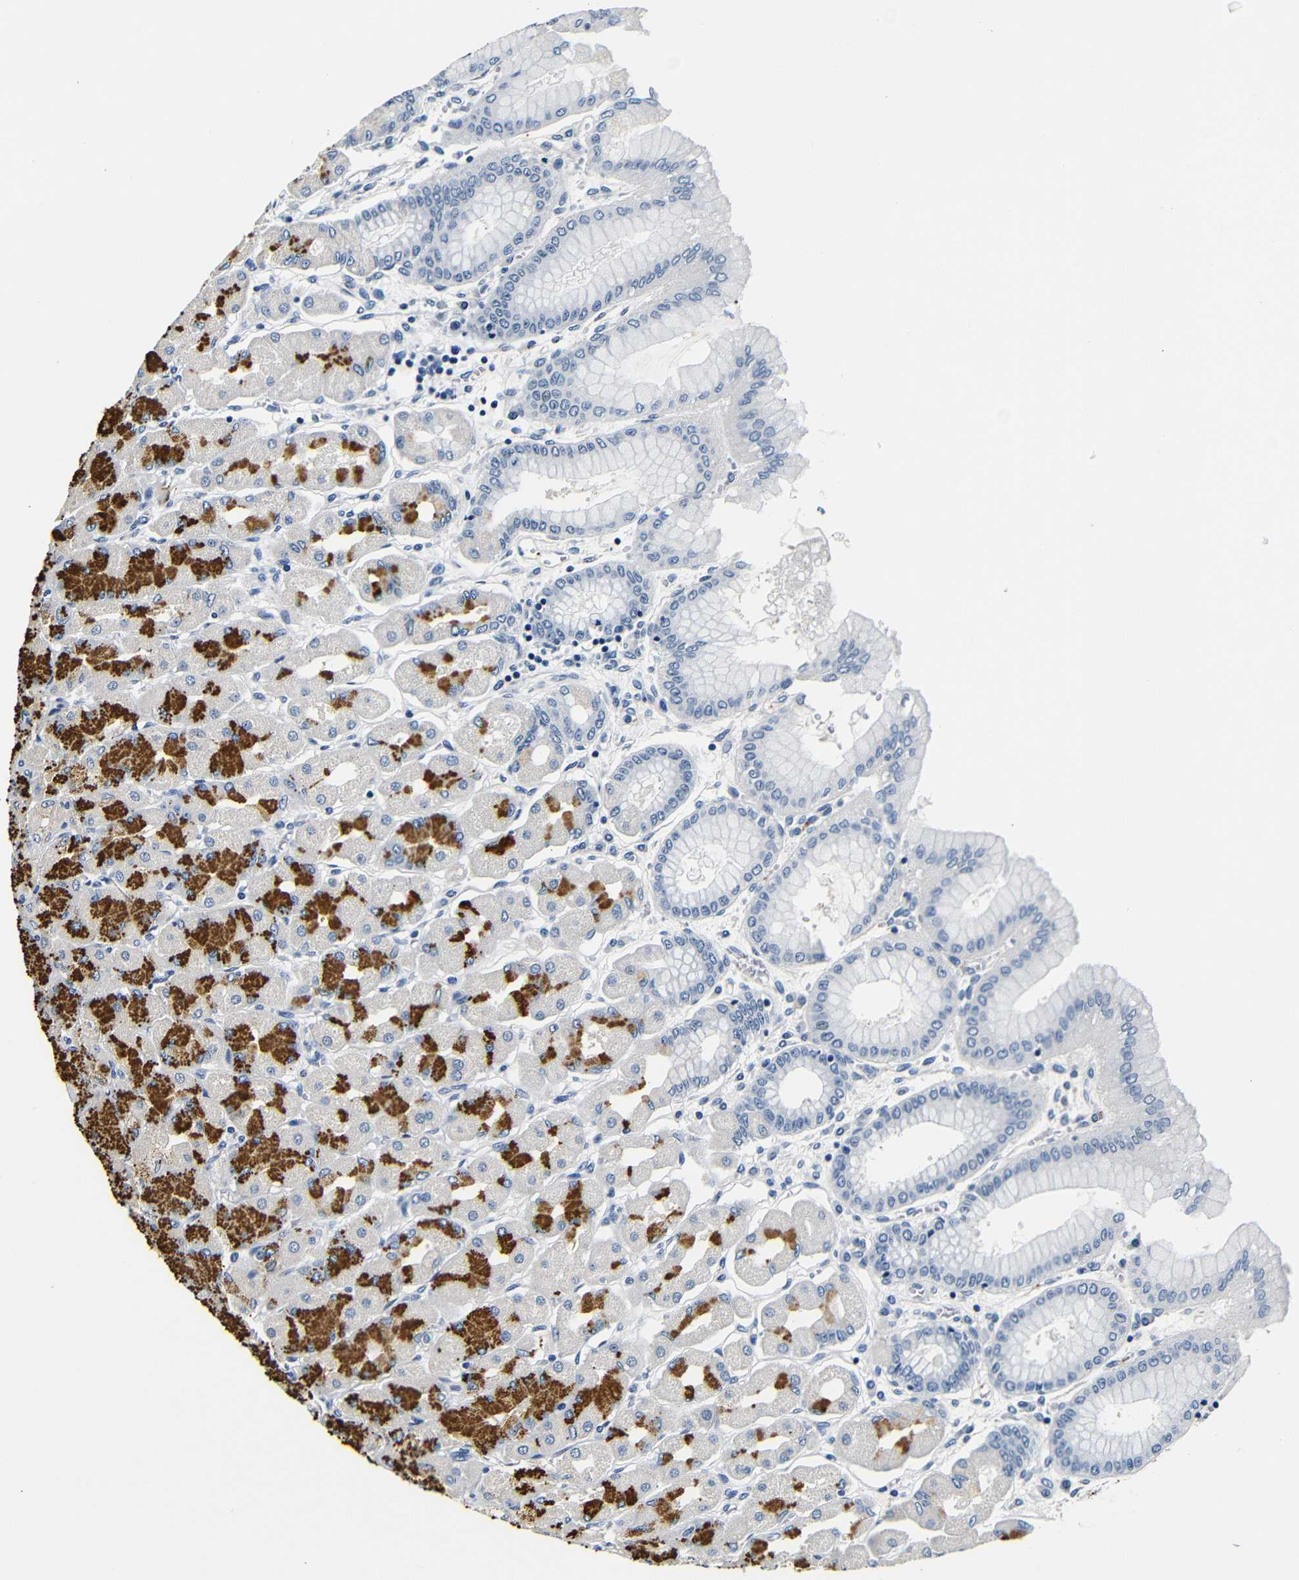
{"staining": {"intensity": "moderate", "quantity": "<25%", "location": "cytoplasmic/membranous"}, "tissue": "stomach", "cell_type": "Glandular cells", "image_type": "normal", "snomed": [{"axis": "morphology", "description": "Normal tissue, NOS"}, {"axis": "topography", "description": "Stomach, upper"}], "caption": "Moderate cytoplasmic/membranous protein expression is appreciated in approximately <25% of glandular cells in stomach. The protein of interest is stained brown, and the nuclei are stained in blue (DAB (3,3'-diaminobenzidine) IHC with brightfield microscopy, high magnification).", "gene": "GP1BA", "patient": {"sex": "female", "age": 56}}